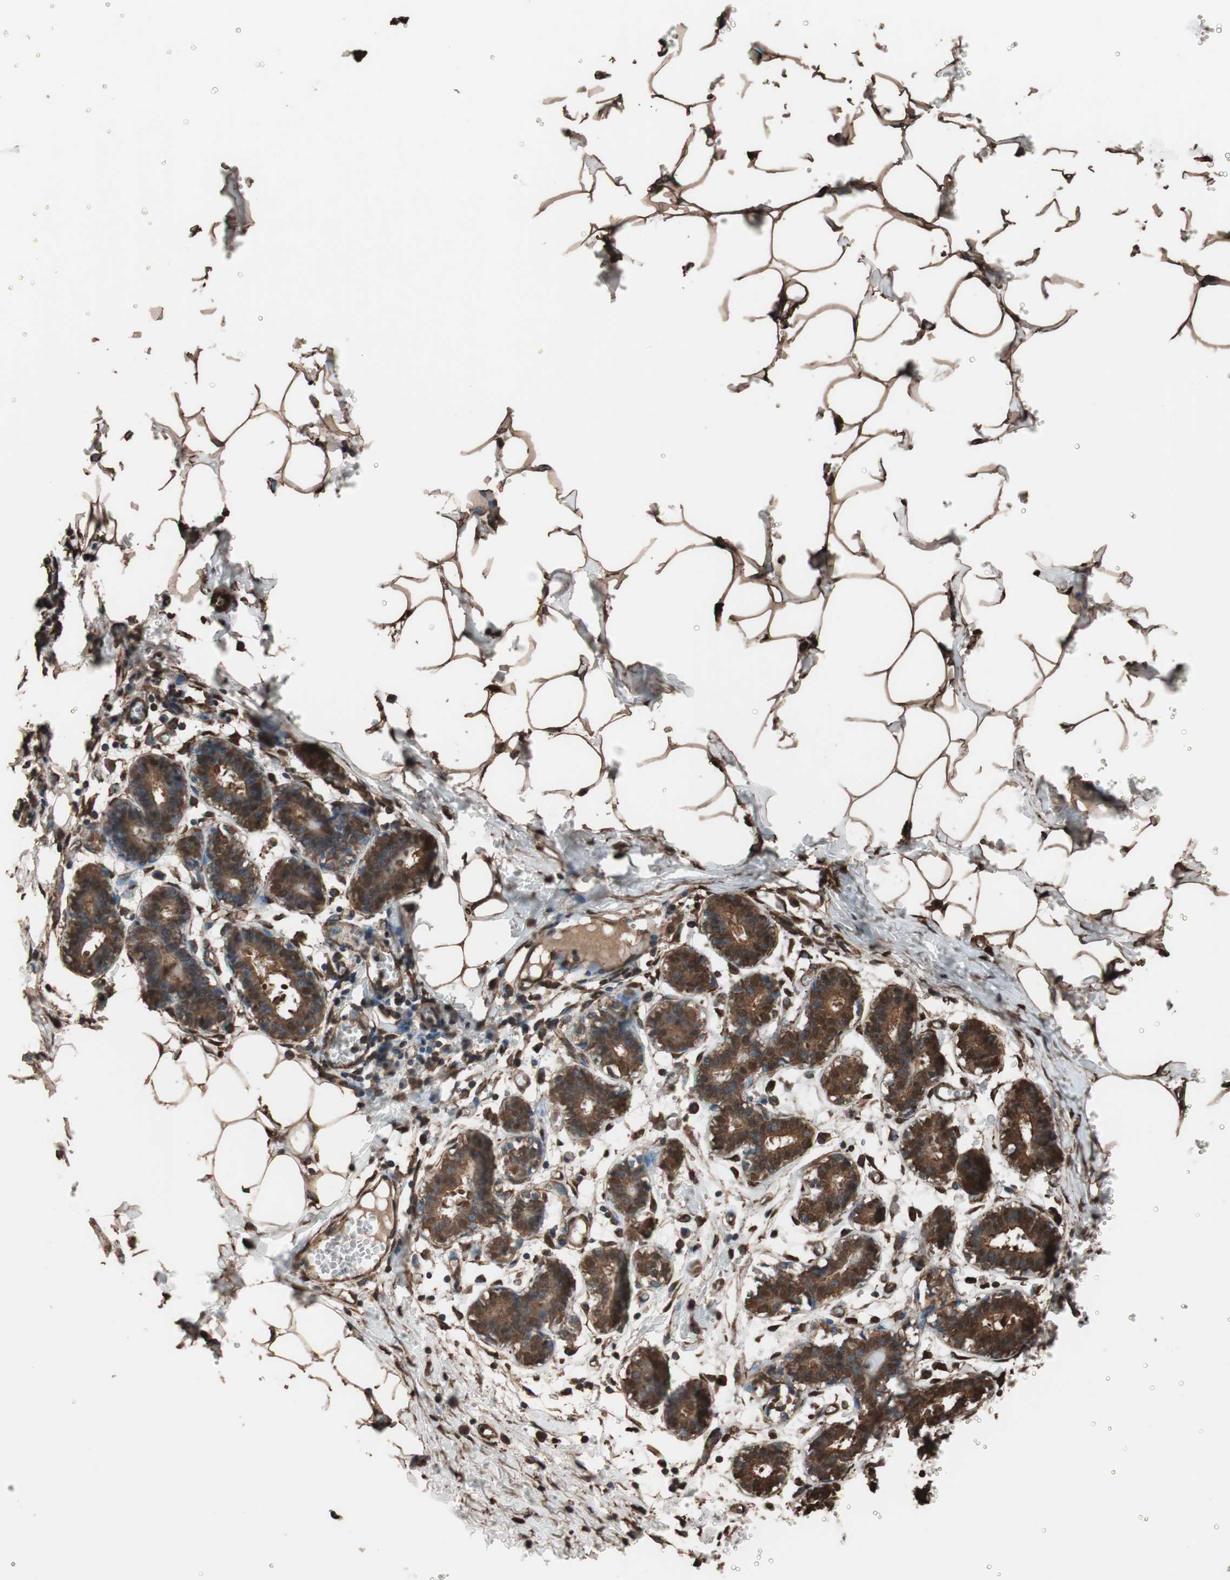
{"staining": {"intensity": "strong", "quantity": ">75%", "location": "cytoplasmic/membranous"}, "tissue": "breast", "cell_type": "Adipocytes", "image_type": "normal", "snomed": [{"axis": "morphology", "description": "Normal tissue, NOS"}, {"axis": "topography", "description": "Breast"}], "caption": "There is high levels of strong cytoplasmic/membranous positivity in adipocytes of benign breast, as demonstrated by immunohistochemical staining (brown color).", "gene": "CALM2", "patient": {"sex": "female", "age": 27}}